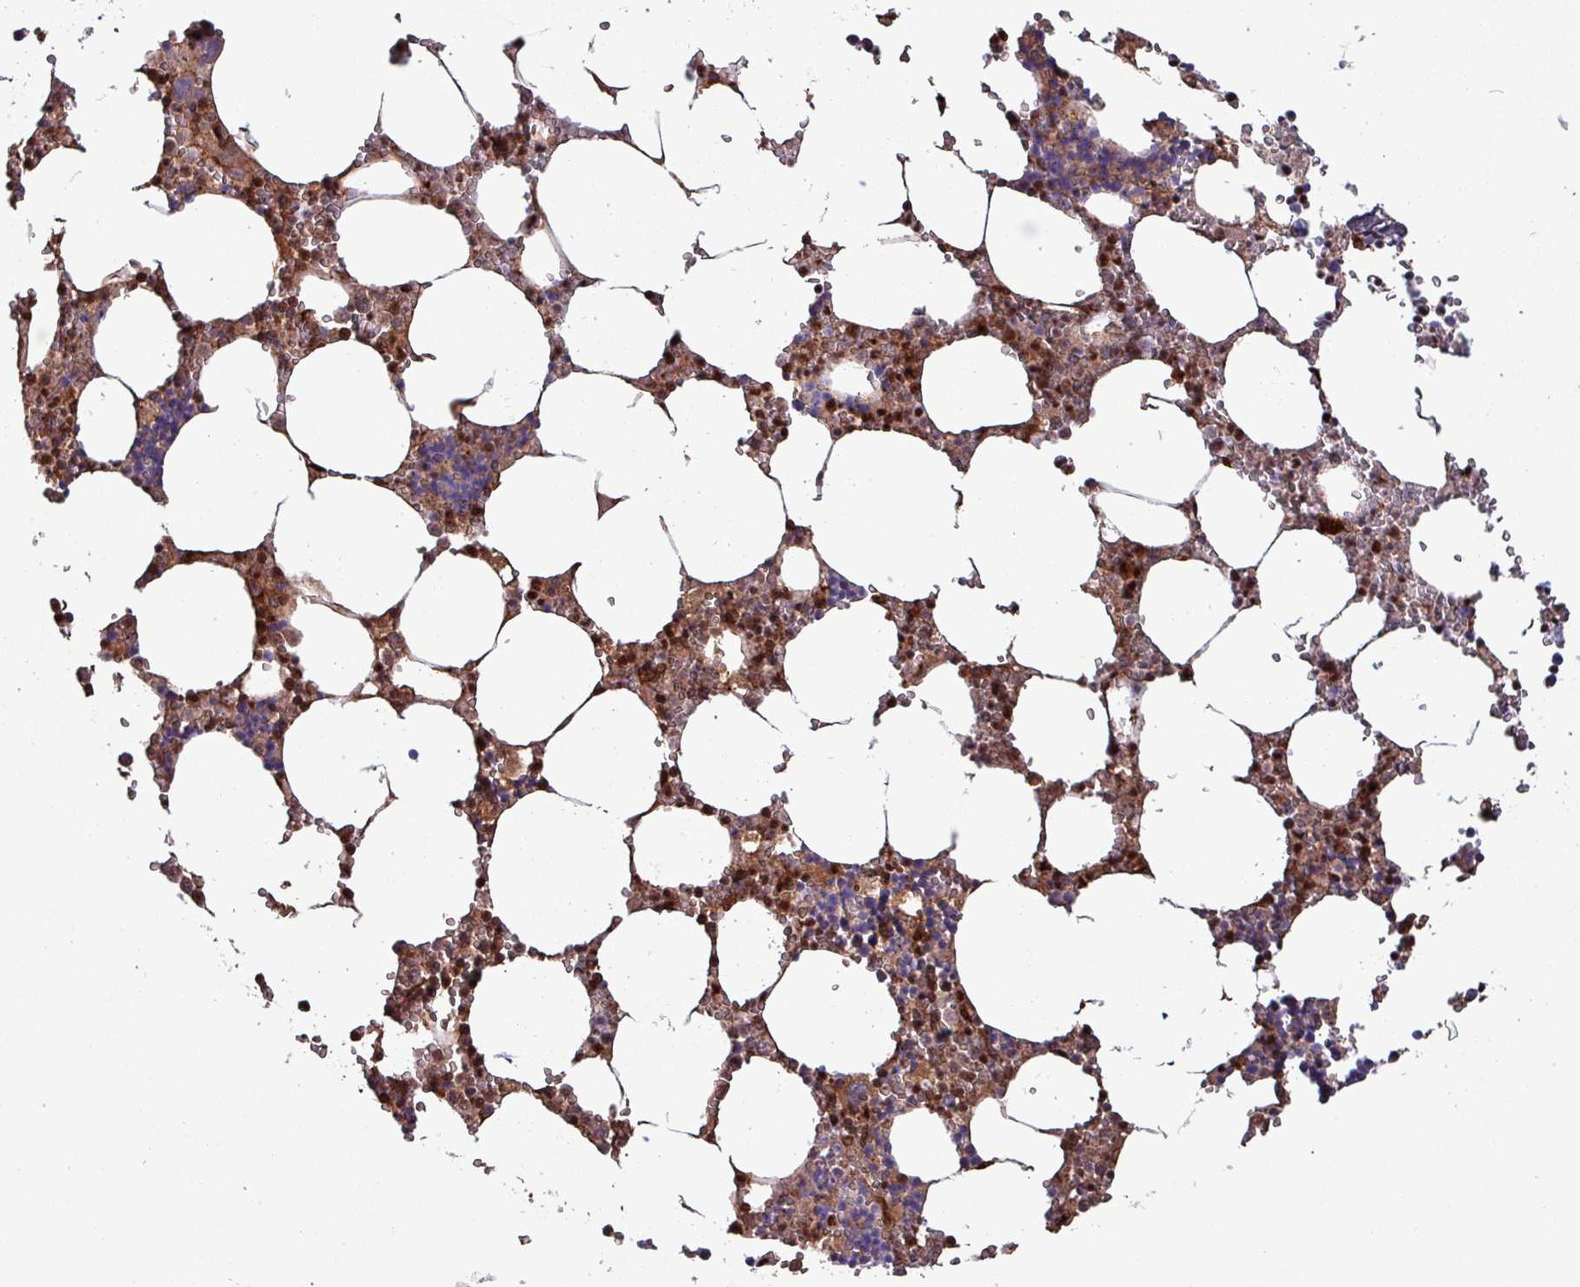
{"staining": {"intensity": "moderate", "quantity": "25%-75%", "location": "cytoplasmic/membranous,nuclear"}, "tissue": "bone marrow", "cell_type": "Hematopoietic cells", "image_type": "normal", "snomed": [{"axis": "morphology", "description": "Normal tissue, NOS"}, {"axis": "topography", "description": "Bone marrow"}], "caption": "A micrograph of human bone marrow stained for a protein shows moderate cytoplasmic/membranous,nuclear brown staining in hematopoietic cells. (brown staining indicates protein expression, while blue staining denotes nuclei).", "gene": "PSMB8", "patient": {"sex": "male", "age": 54}}